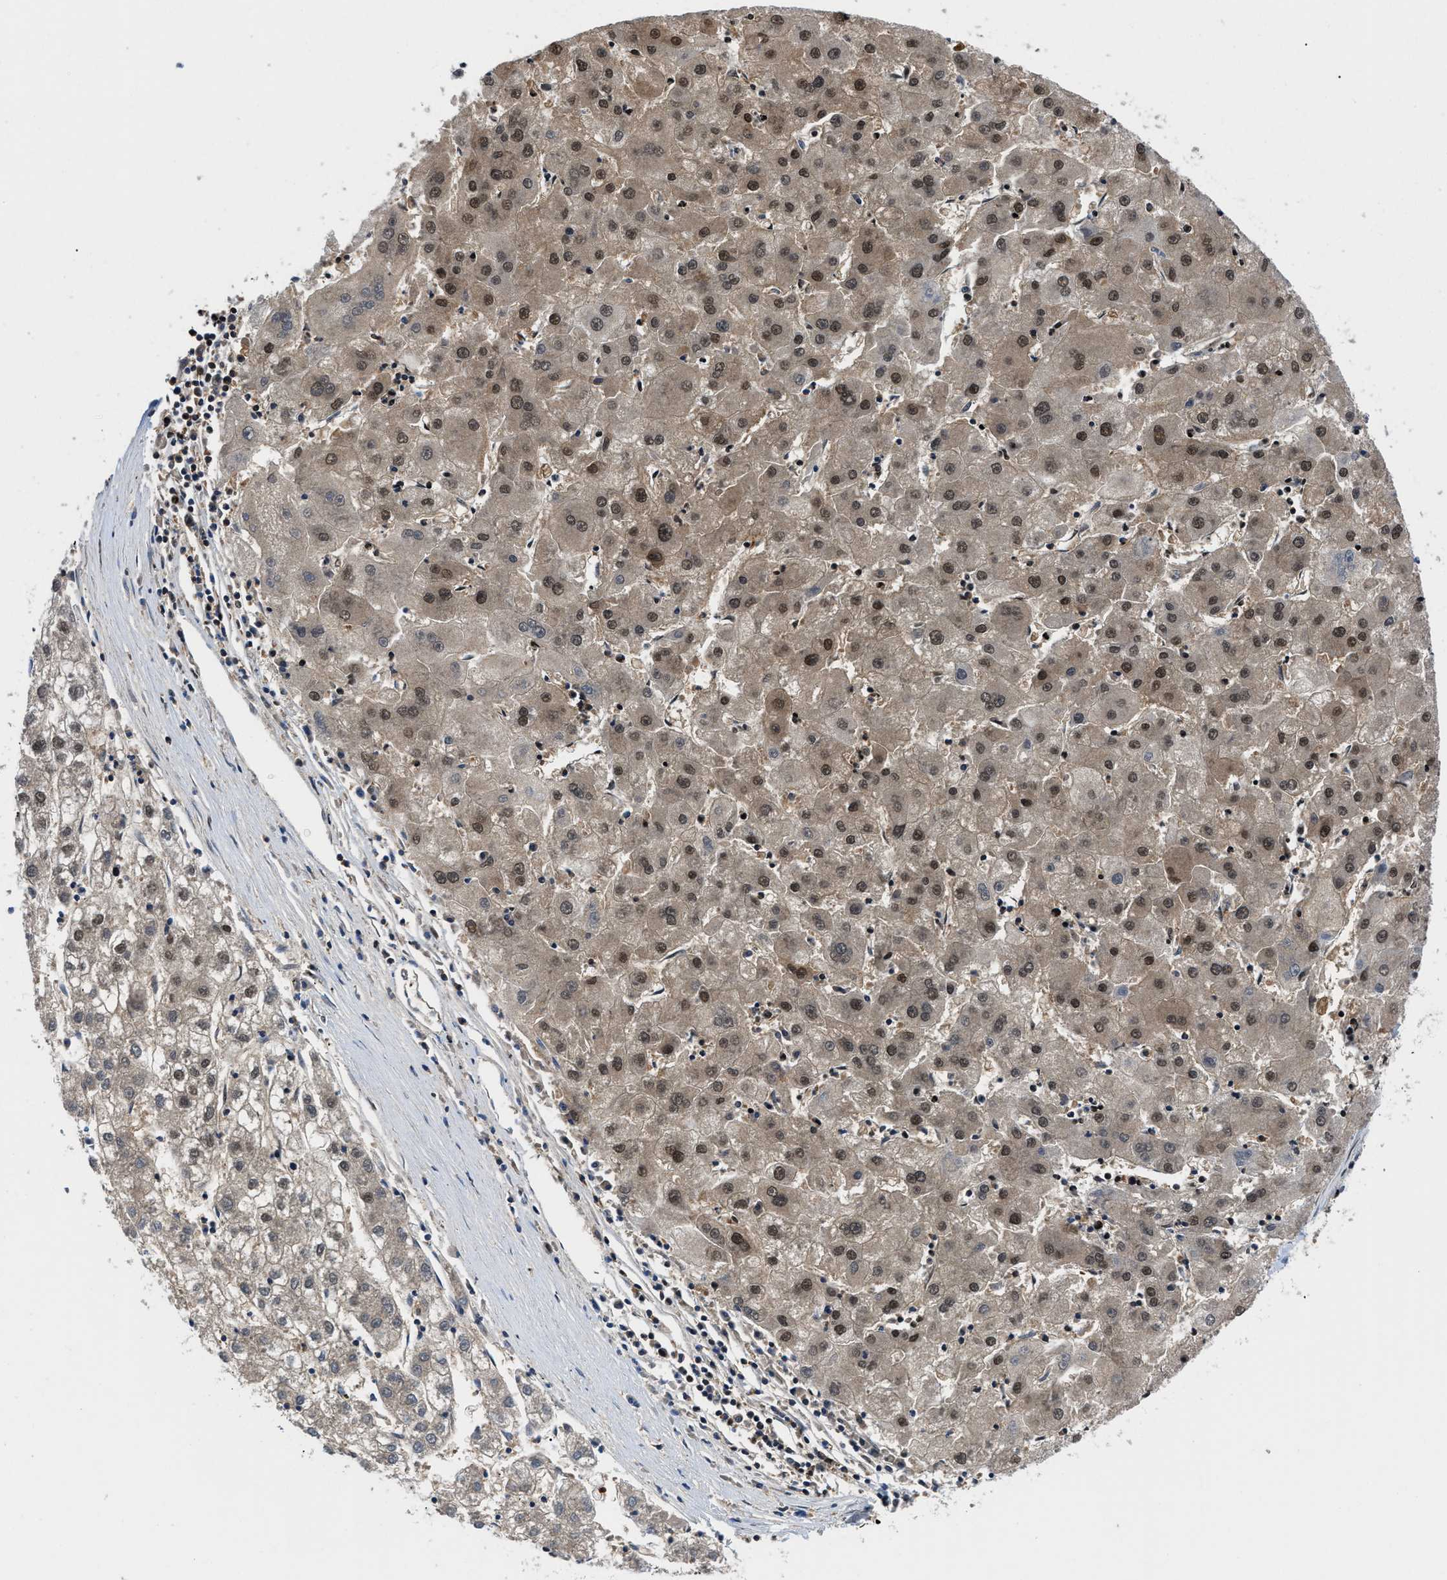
{"staining": {"intensity": "moderate", "quantity": ">75%", "location": "cytoplasmic/membranous,nuclear"}, "tissue": "liver cancer", "cell_type": "Tumor cells", "image_type": "cancer", "snomed": [{"axis": "morphology", "description": "Carcinoma, Hepatocellular, NOS"}, {"axis": "topography", "description": "Liver"}], "caption": "The immunohistochemical stain labels moderate cytoplasmic/membranous and nuclear positivity in tumor cells of liver cancer tissue.", "gene": "SAFB", "patient": {"sex": "male", "age": 72}}